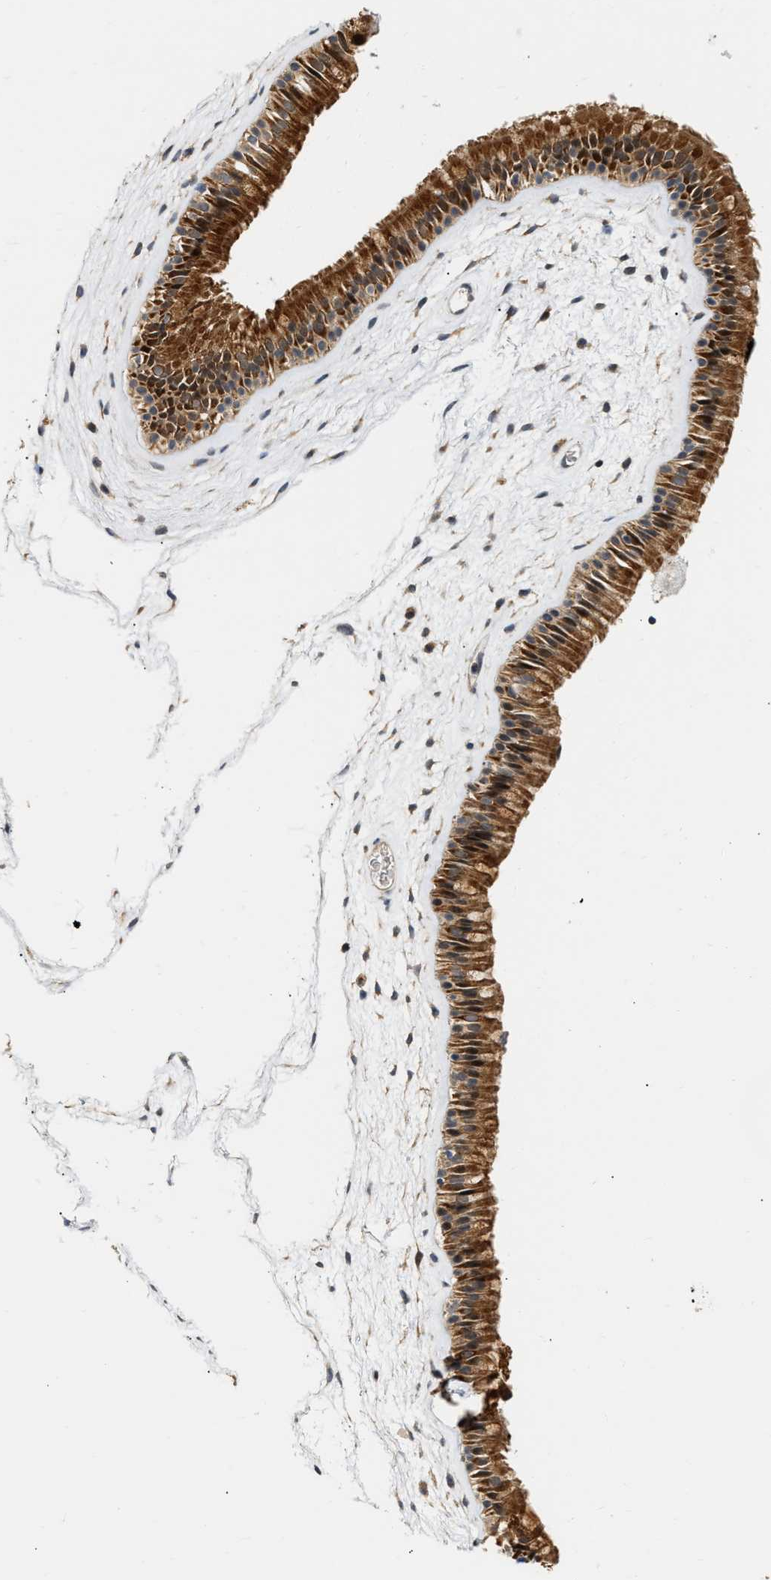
{"staining": {"intensity": "strong", "quantity": ">75%", "location": "cytoplasmic/membranous"}, "tissue": "nasopharynx", "cell_type": "Respiratory epithelial cells", "image_type": "normal", "snomed": [{"axis": "morphology", "description": "Normal tissue, NOS"}, {"axis": "morphology", "description": "Inflammation, NOS"}, {"axis": "topography", "description": "Nasopharynx"}], "caption": "Immunohistochemistry (IHC) histopathology image of normal nasopharynx: nasopharynx stained using immunohistochemistry (IHC) exhibits high levels of strong protein expression localized specifically in the cytoplasmic/membranous of respiratory epithelial cells, appearing as a cytoplasmic/membranous brown color.", "gene": "EXTL2", "patient": {"sex": "male", "age": 48}}